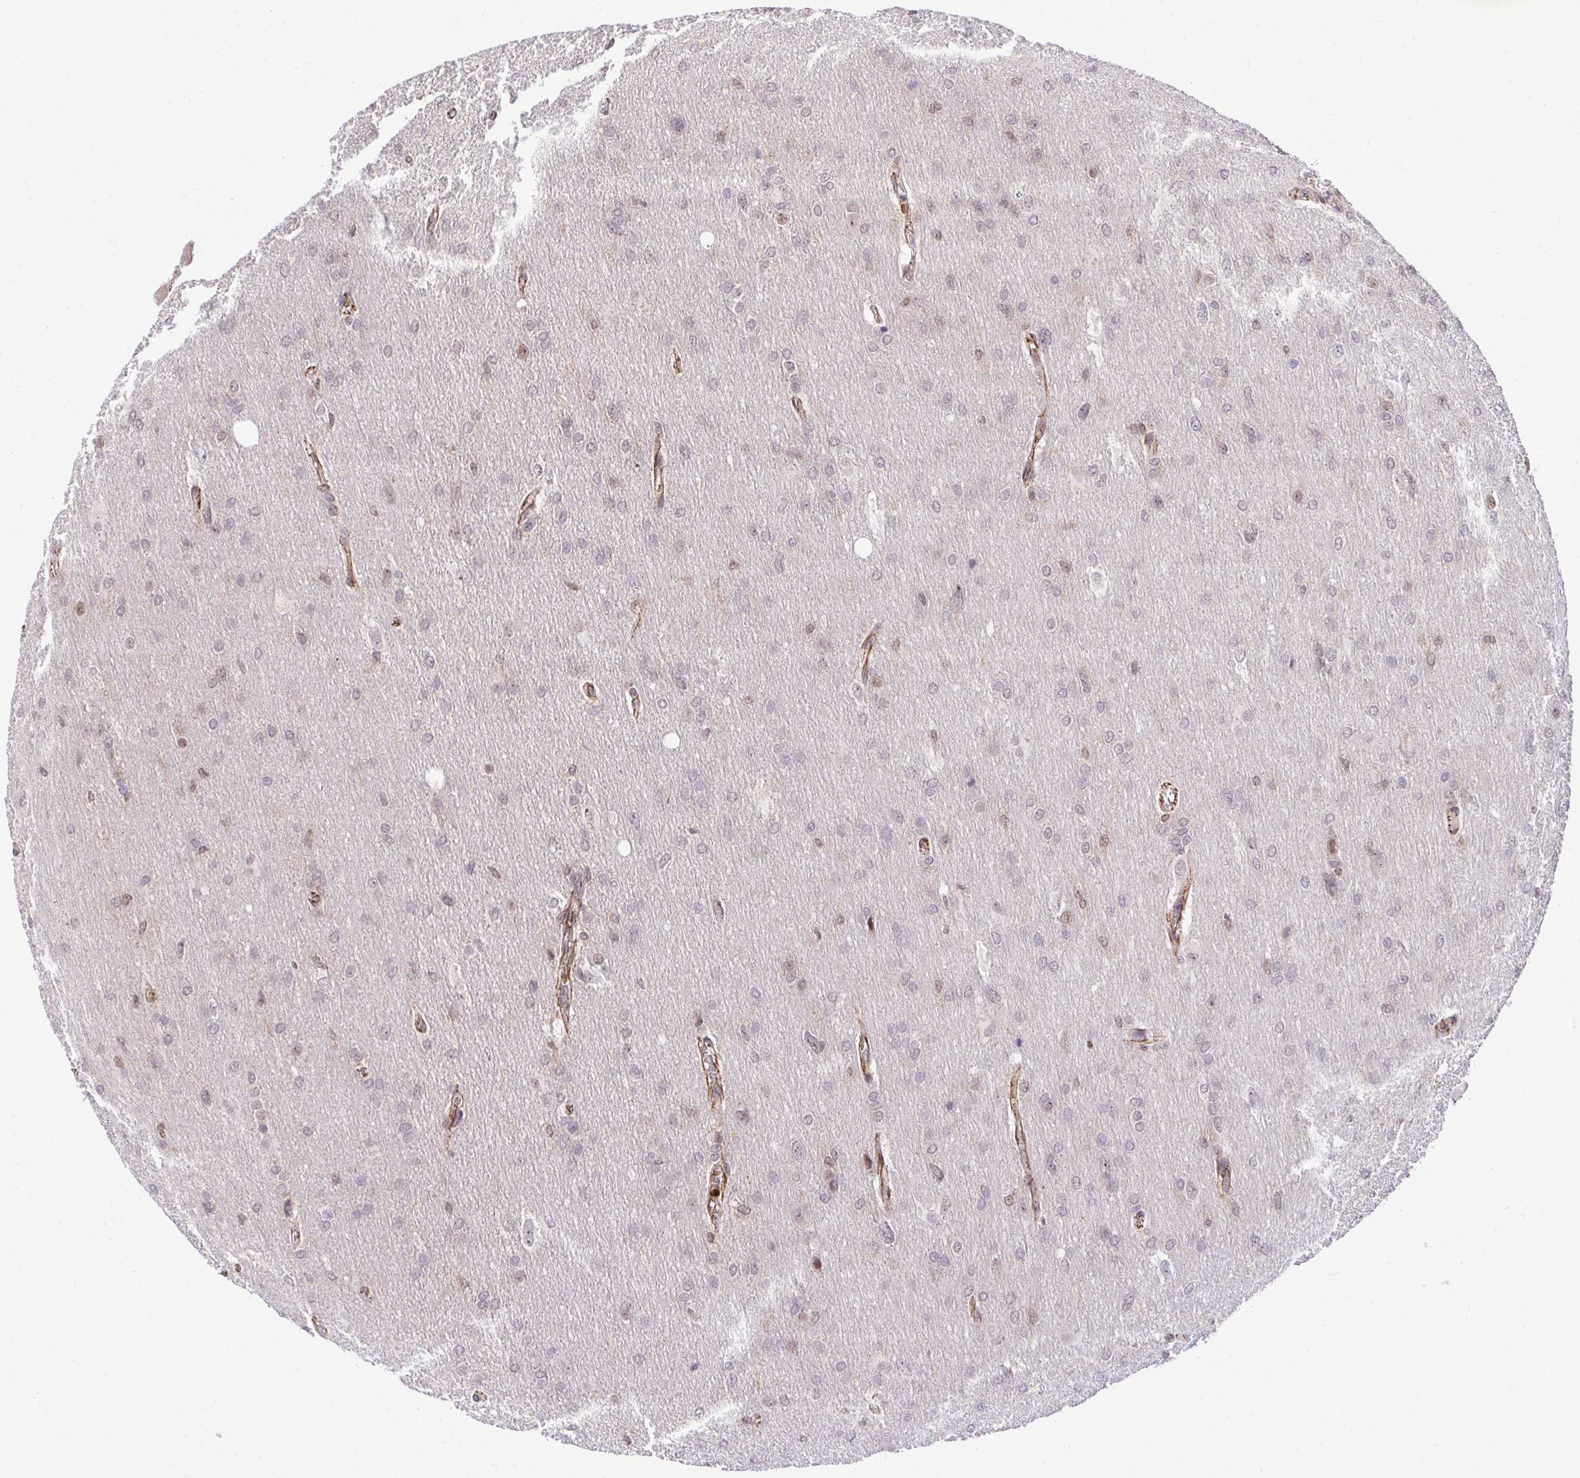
{"staining": {"intensity": "negative", "quantity": "none", "location": "none"}, "tissue": "glioma", "cell_type": "Tumor cells", "image_type": "cancer", "snomed": [{"axis": "morphology", "description": "Glioma, malignant, High grade"}, {"axis": "topography", "description": "Brain"}], "caption": "An immunohistochemistry image of high-grade glioma (malignant) is shown. There is no staining in tumor cells of high-grade glioma (malignant). Nuclei are stained in blue.", "gene": "PPP1CA", "patient": {"sex": "male", "age": 53}}